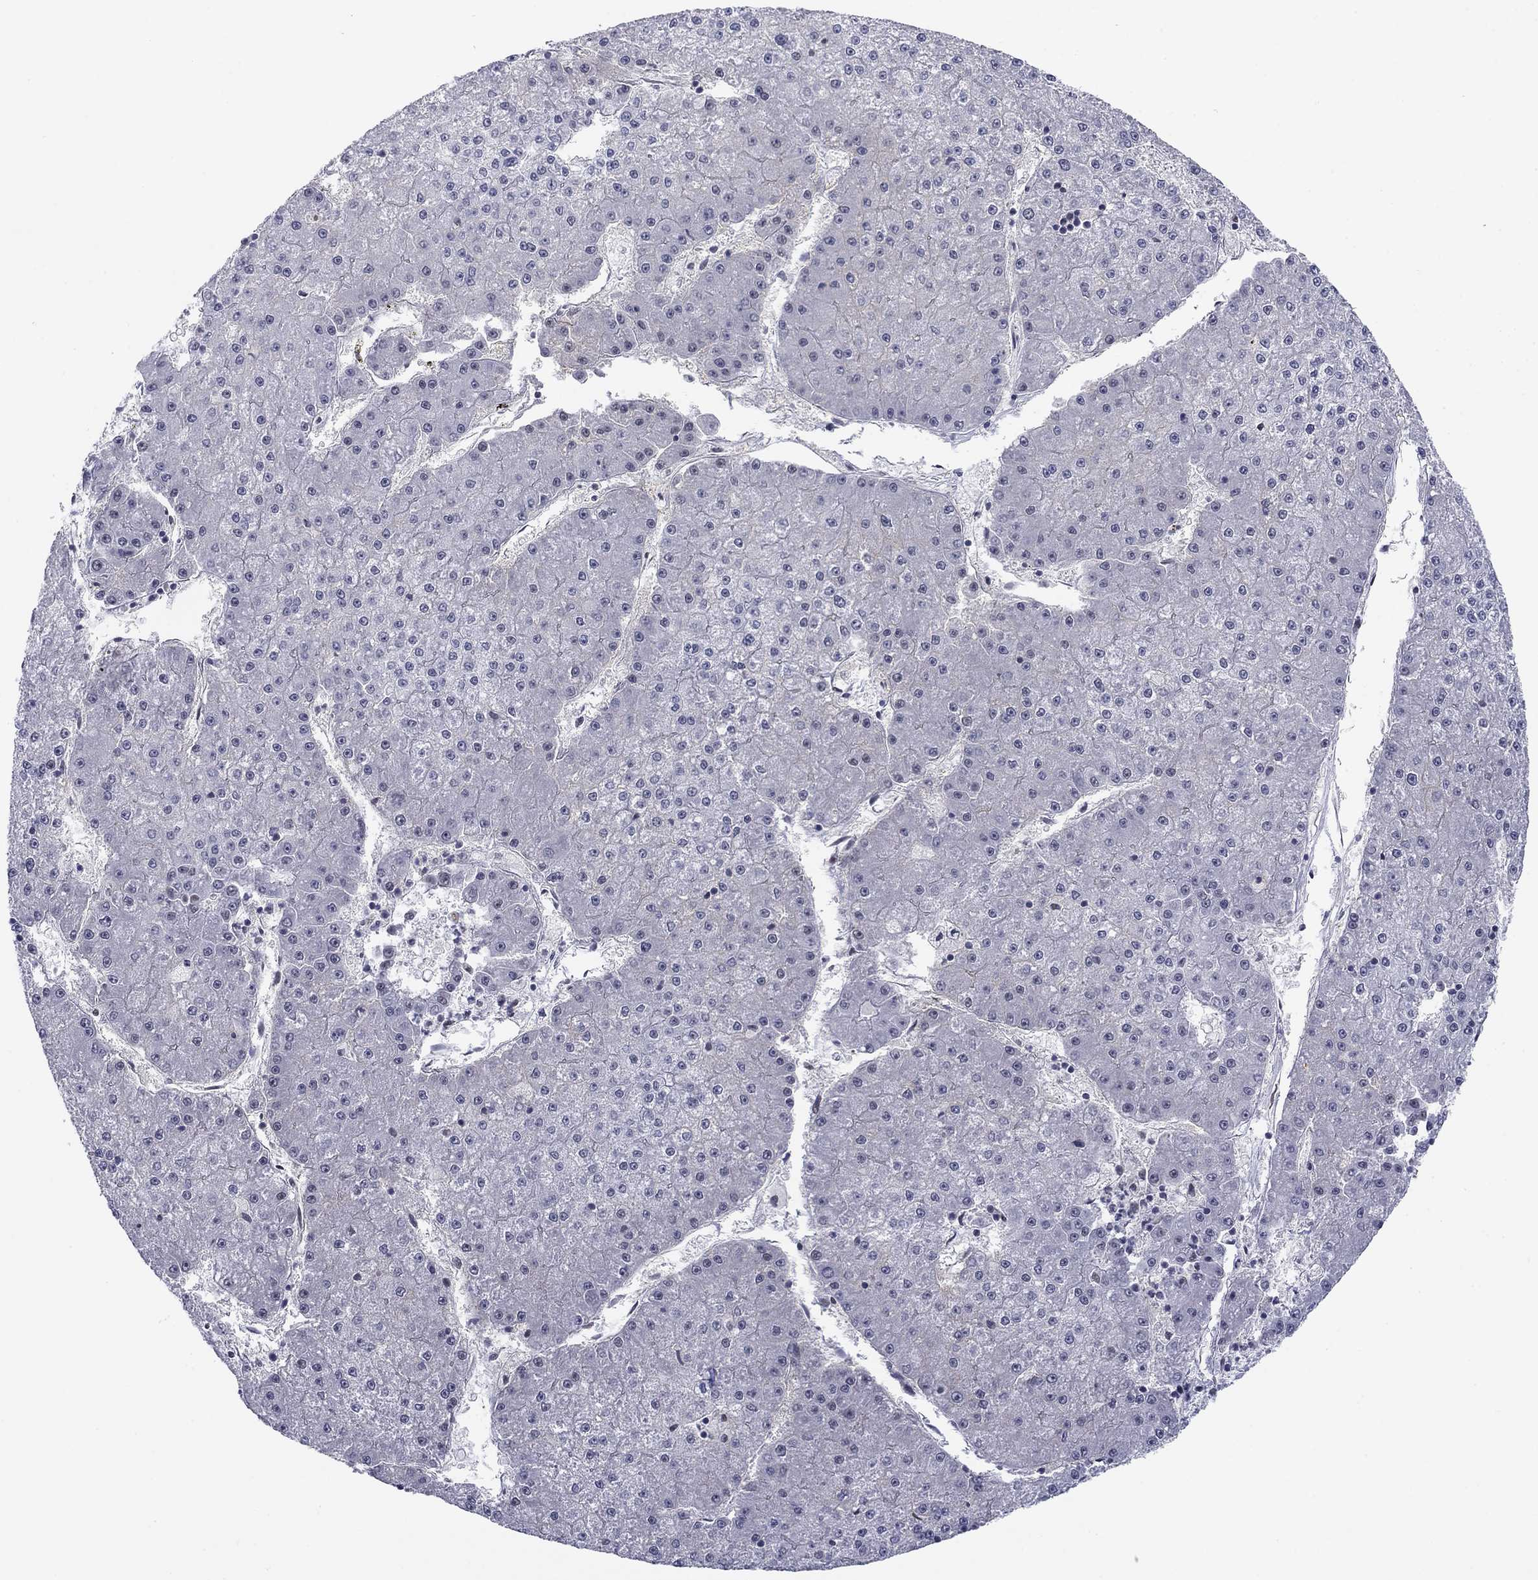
{"staining": {"intensity": "negative", "quantity": "none", "location": "none"}, "tissue": "liver cancer", "cell_type": "Tumor cells", "image_type": "cancer", "snomed": [{"axis": "morphology", "description": "Carcinoma, Hepatocellular, NOS"}, {"axis": "topography", "description": "Liver"}], "caption": "DAB immunohistochemical staining of hepatocellular carcinoma (liver) reveals no significant expression in tumor cells.", "gene": "TIGD4", "patient": {"sex": "male", "age": 73}}